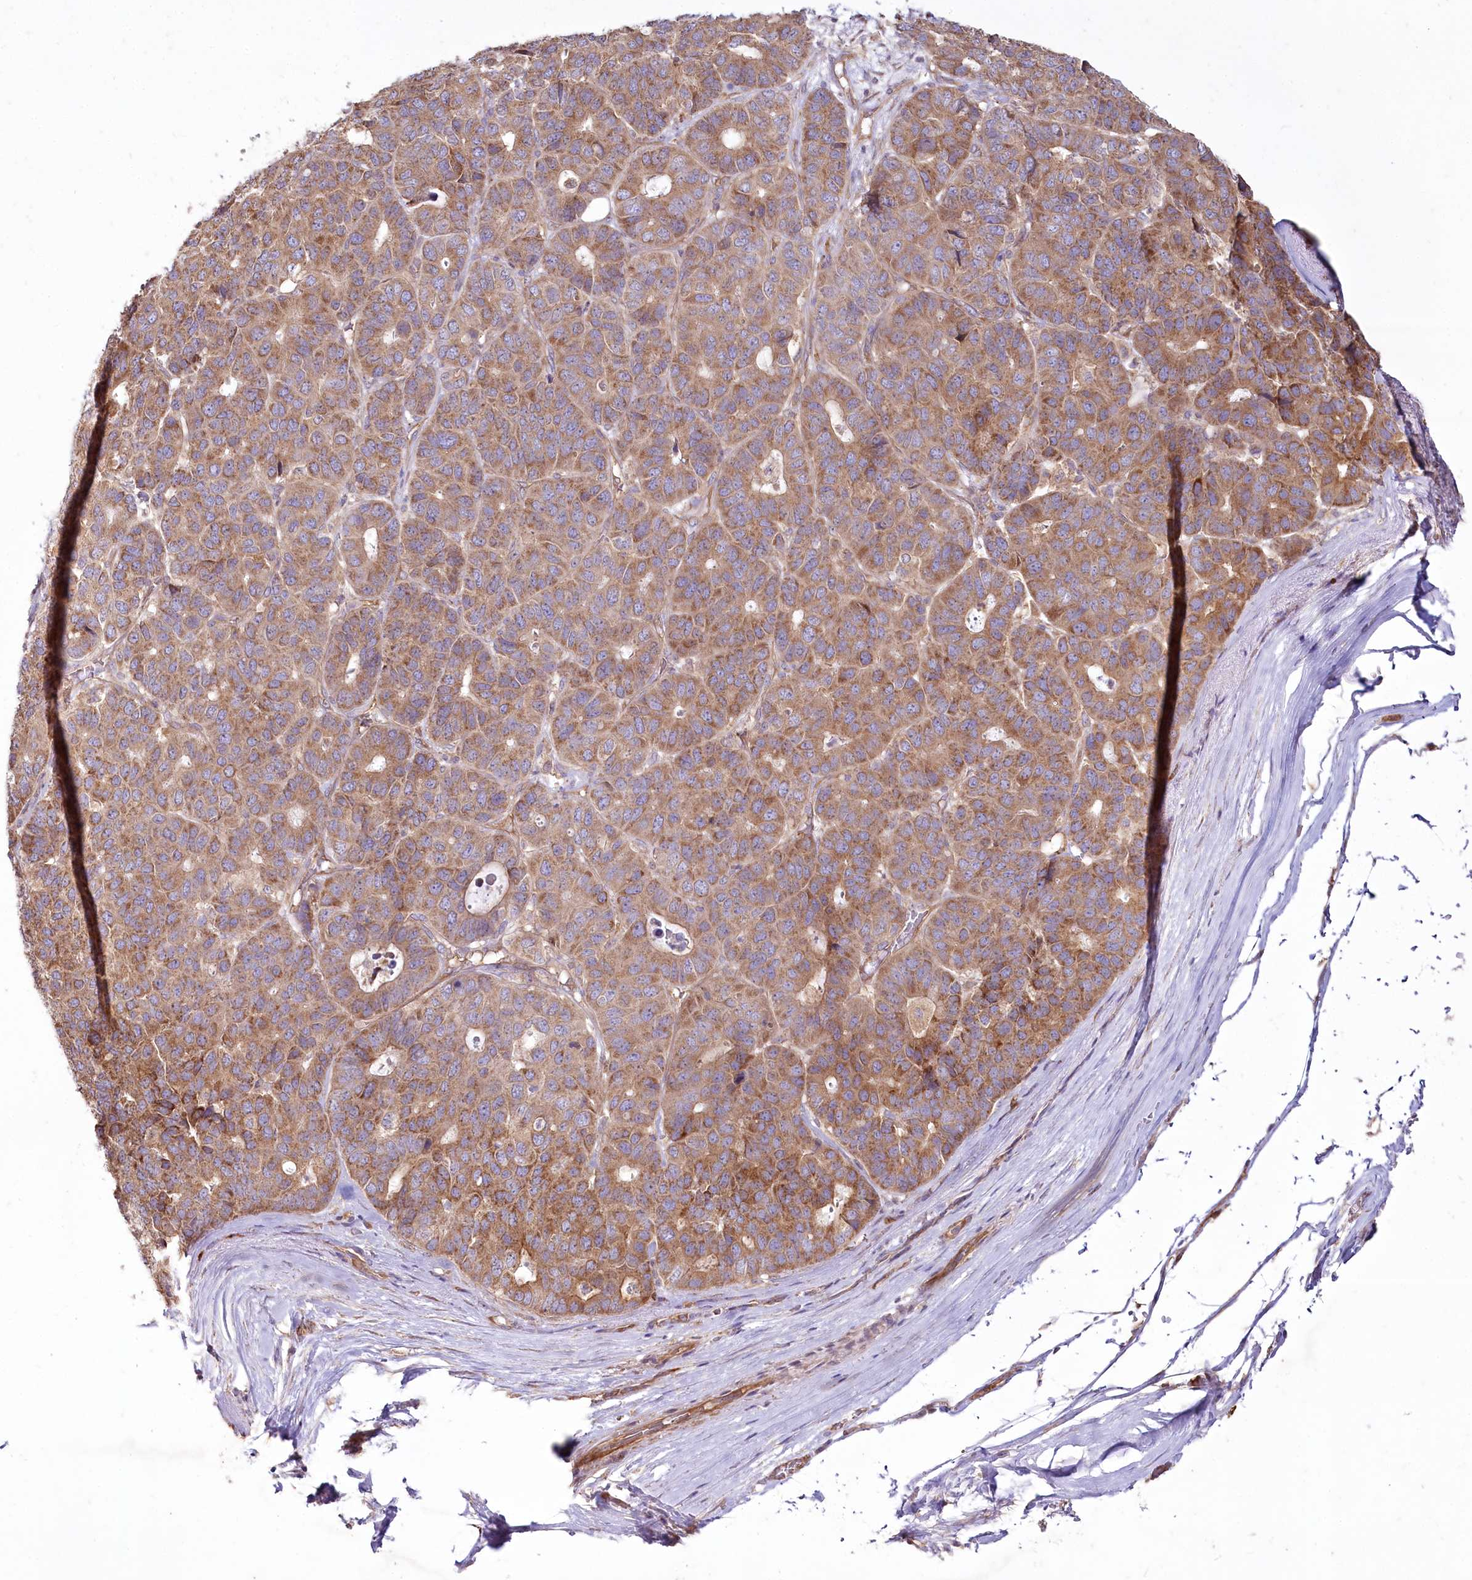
{"staining": {"intensity": "moderate", "quantity": ">75%", "location": "cytoplasmic/membranous"}, "tissue": "pancreatic cancer", "cell_type": "Tumor cells", "image_type": "cancer", "snomed": [{"axis": "morphology", "description": "Adenocarcinoma, NOS"}, {"axis": "topography", "description": "Pancreas"}], "caption": "Moderate cytoplasmic/membranous protein positivity is present in approximately >75% of tumor cells in pancreatic cancer.", "gene": "SH3TC1", "patient": {"sex": "male", "age": 50}}